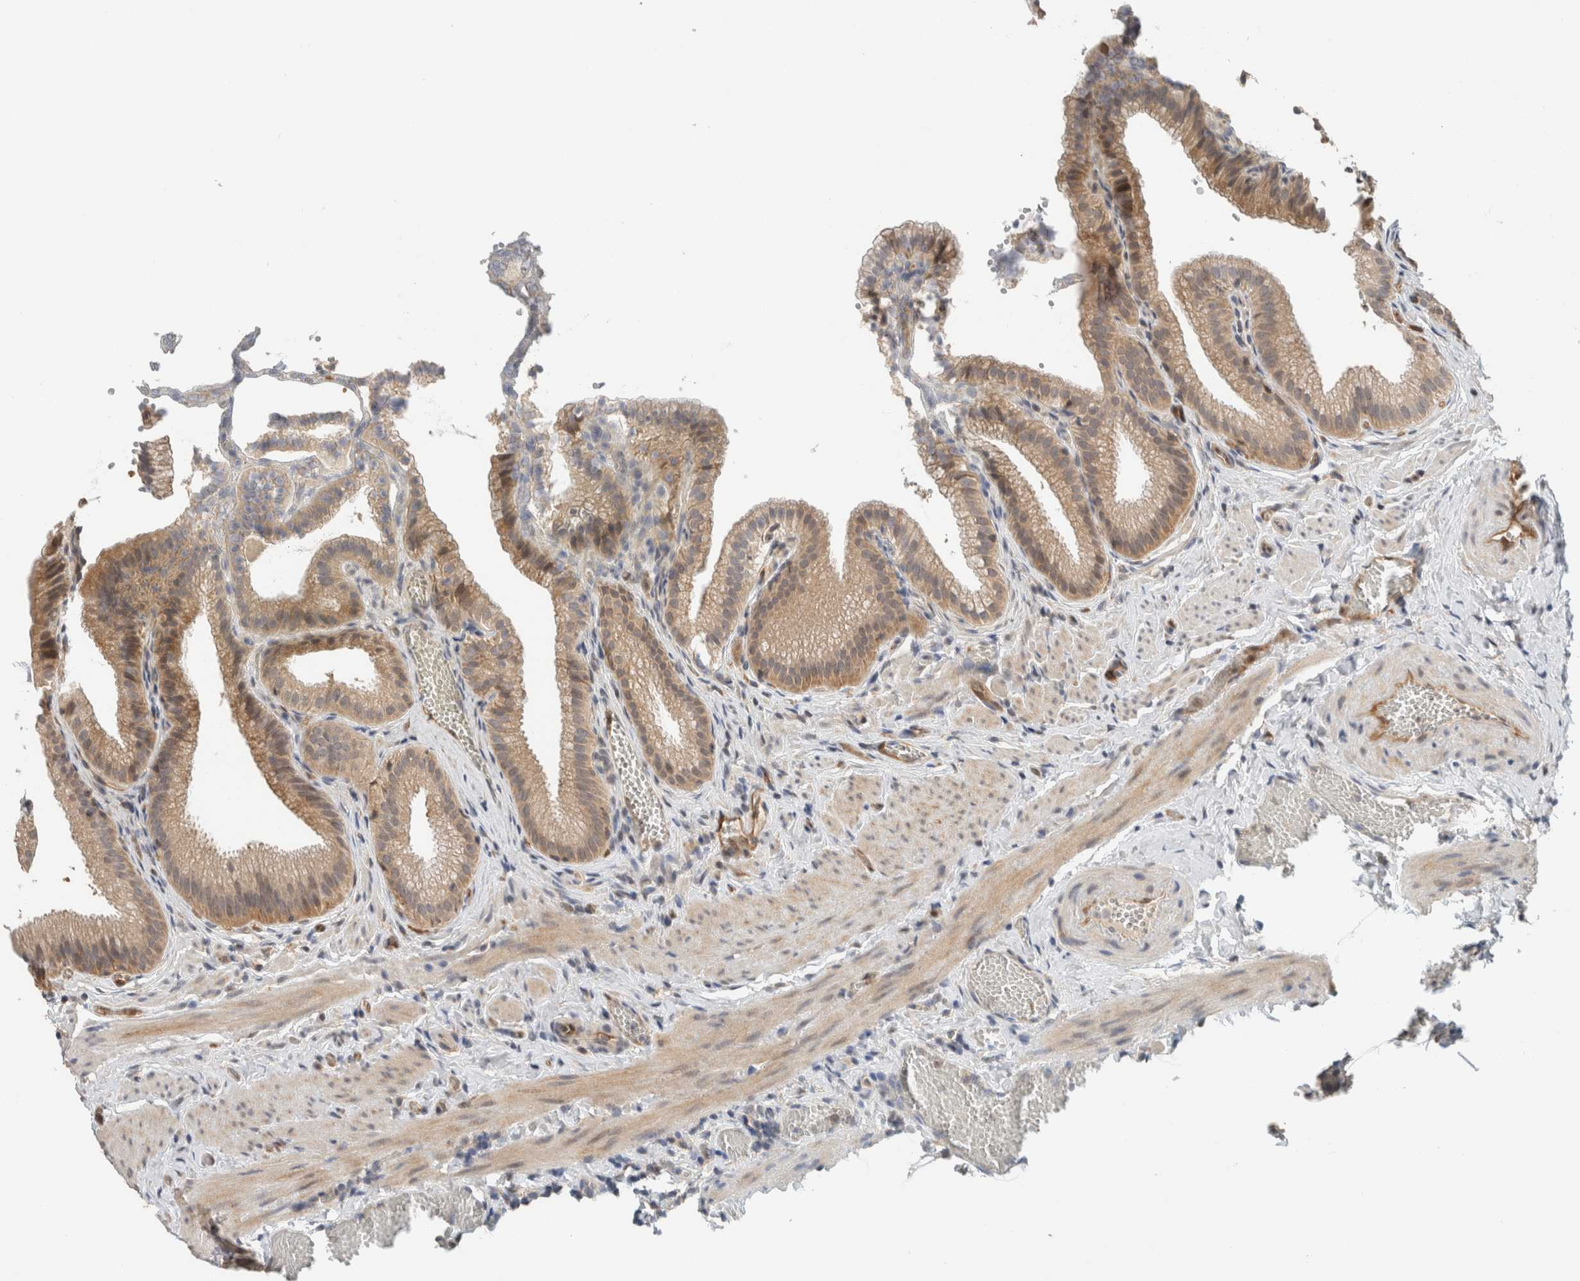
{"staining": {"intensity": "moderate", "quantity": "25%-75%", "location": "cytoplasmic/membranous"}, "tissue": "gallbladder", "cell_type": "Glandular cells", "image_type": "normal", "snomed": [{"axis": "morphology", "description": "Normal tissue, NOS"}, {"axis": "topography", "description": "Gallbladder"}], "caption": "Immunohistochemistry image of normal gallbladder stained for a protein (brown), which demonstrates medium levels of moderate cytoplasmic/membranous expression in about 25%-75% of glandular cells.", "gene": "PFDN4", "patient": {"sex": "male", "age": 38}}